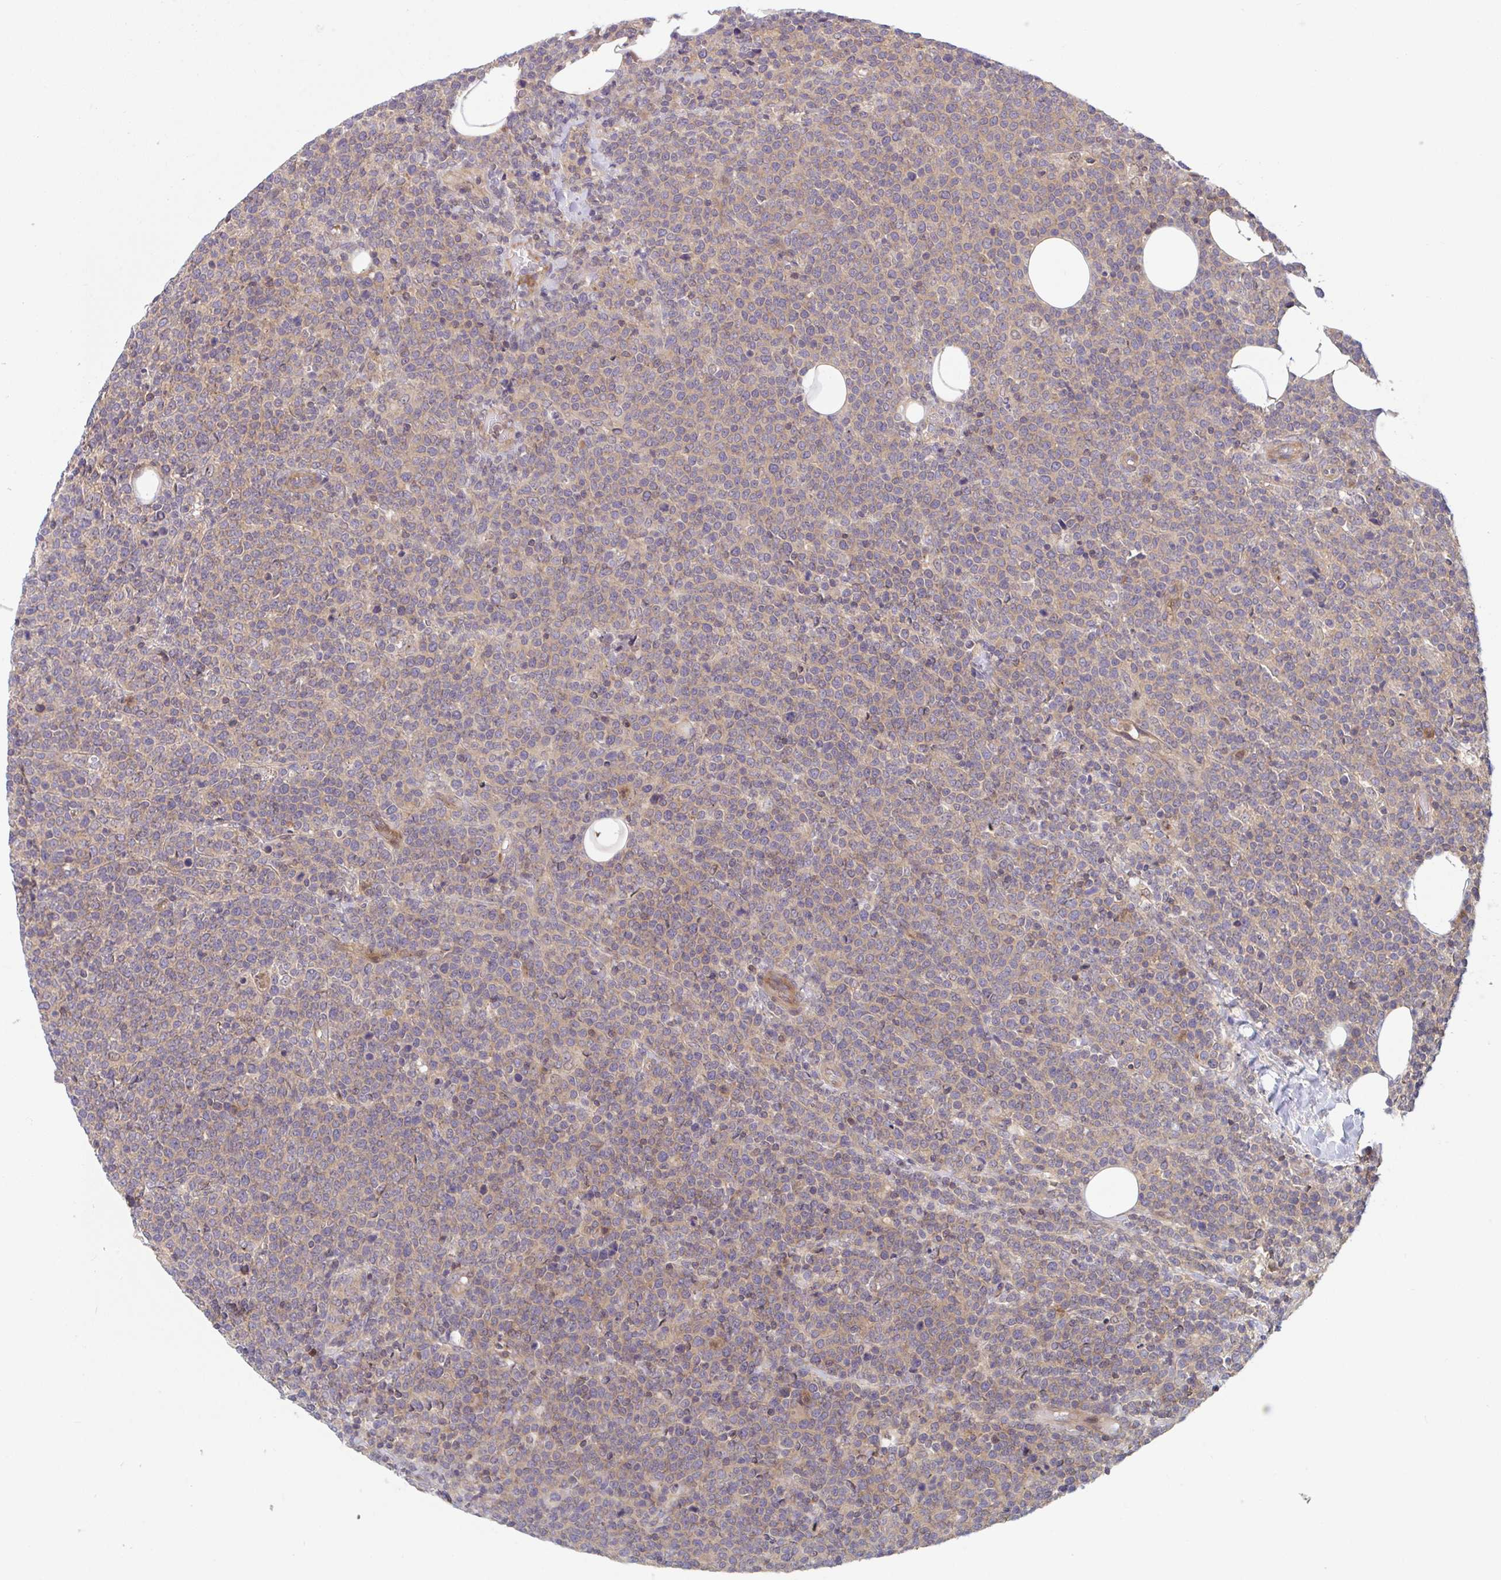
{"staining": {"intensity": "weak", "quantity": "25%-75%", "location": "cytoplasmic/membranous"}, "tissue": "lymphoma", "cell_type": "Tumor cells", "image_type": "cancer", "snomed": [{"axis": "morphology", "description": "Malignant lymphoma, non-Hodgkin's type, High grade"}, {"axis": "topography", "description": "Lymph node"}], "caption": "A low amount of weak cytoplasmic/membranous positivity is appreciated in approximately 25%-75% of tumor cells in lymphoma tissue.", "gene": "LMNTD2", "patient": {"sex": "male", "age": 61}}